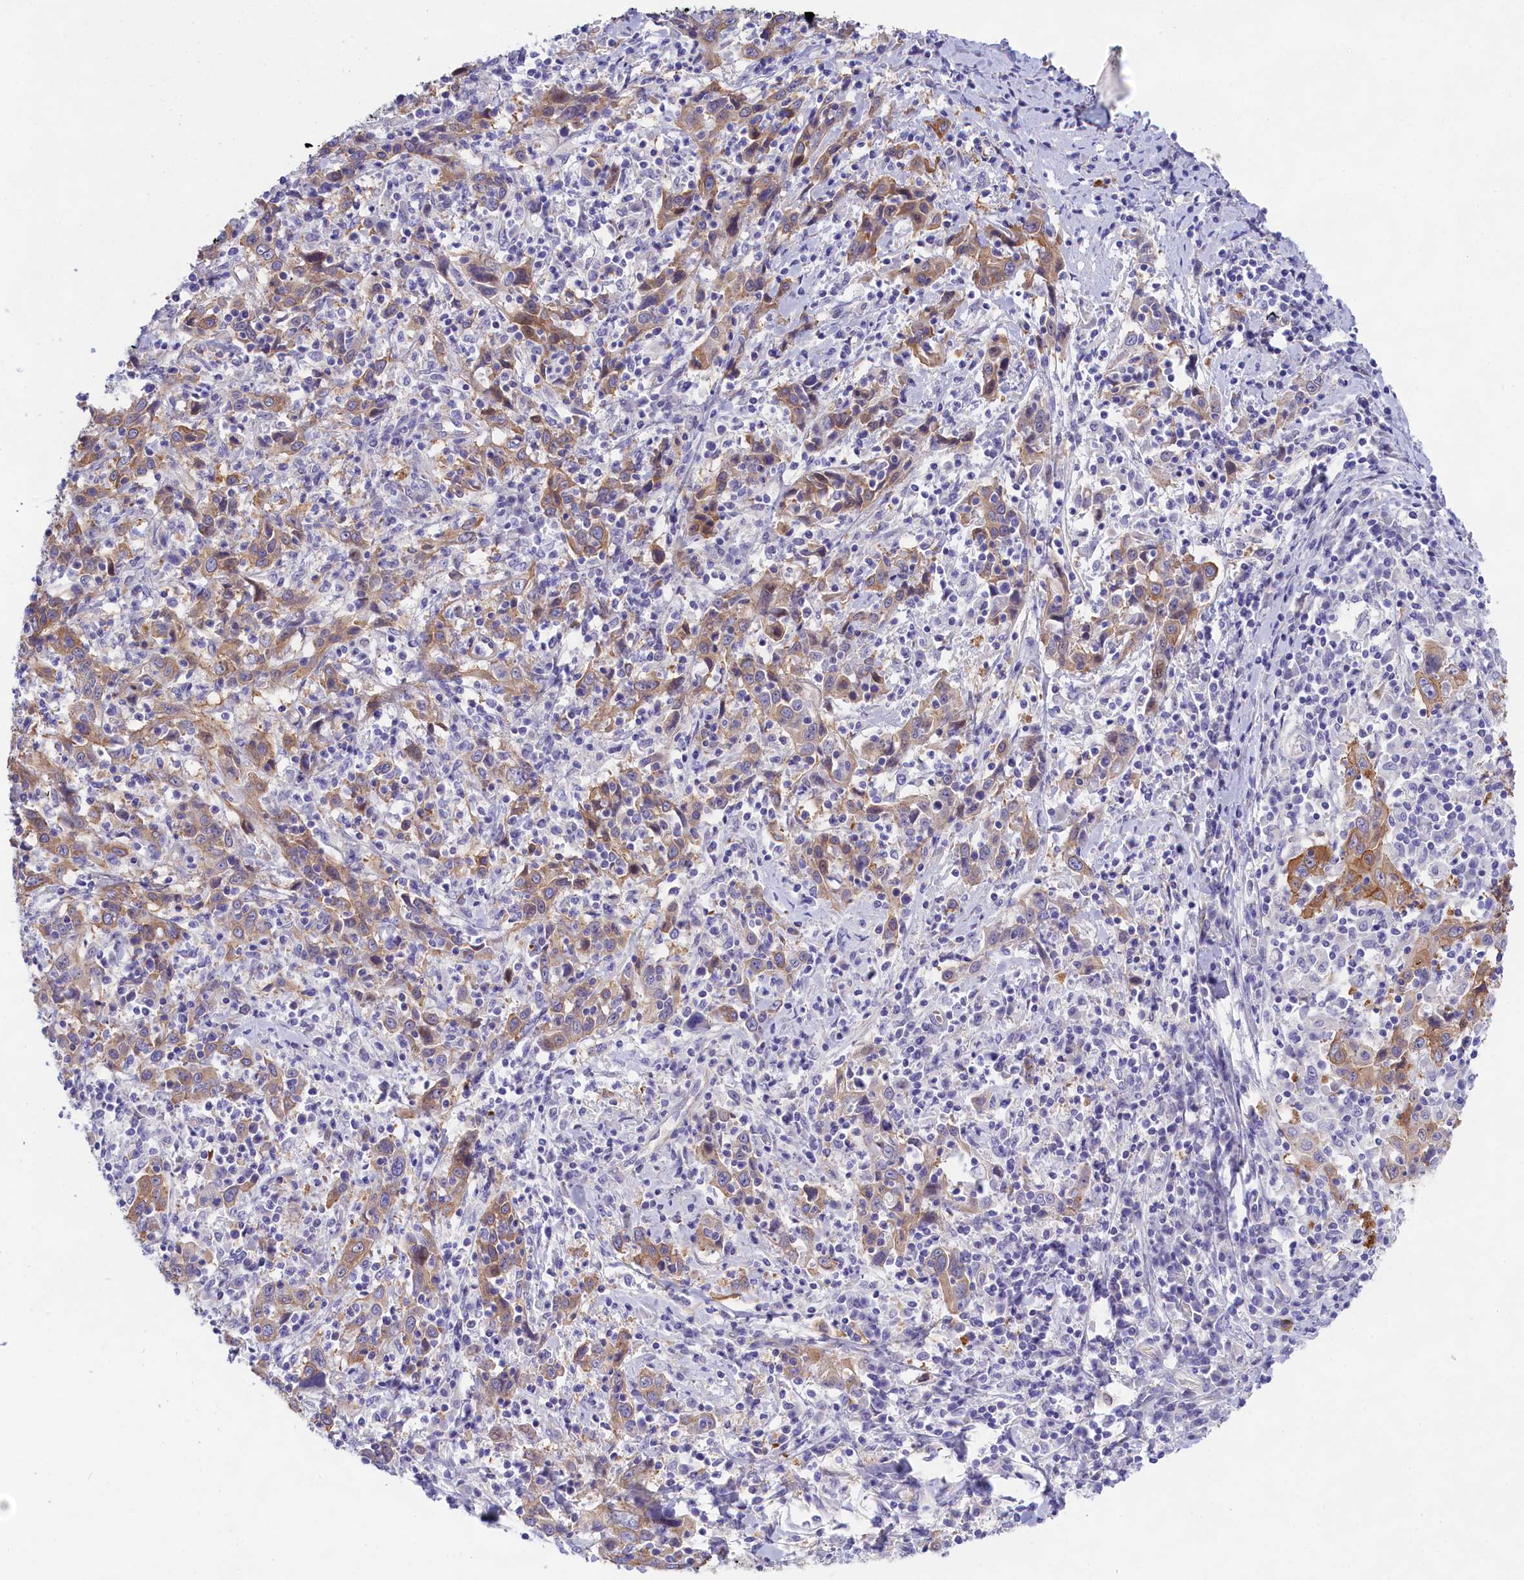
{"staining": {"intensity": "moderate", "quantity": ">75%", "location": "cytoplasmic/membranous"}, "tissue": "cervical cancer", "cell_type": "Tumor cells", "image_type": "cancer", "snomed": [{"axis": "morphology", "description": "Squamous cell carcinoma, NOS"}, {"axis": "topography", "description": "Cervix"}], "caption": "The histopathology image reveals immunohistochemical staining of squamous cell carcinoma (cervical). There is moderate cytoplasmic/membranous staining is seen in about >75% of tumor cells.", "gene": "PPP1R13L", "patient": {"sex": "female", "age": 46}}